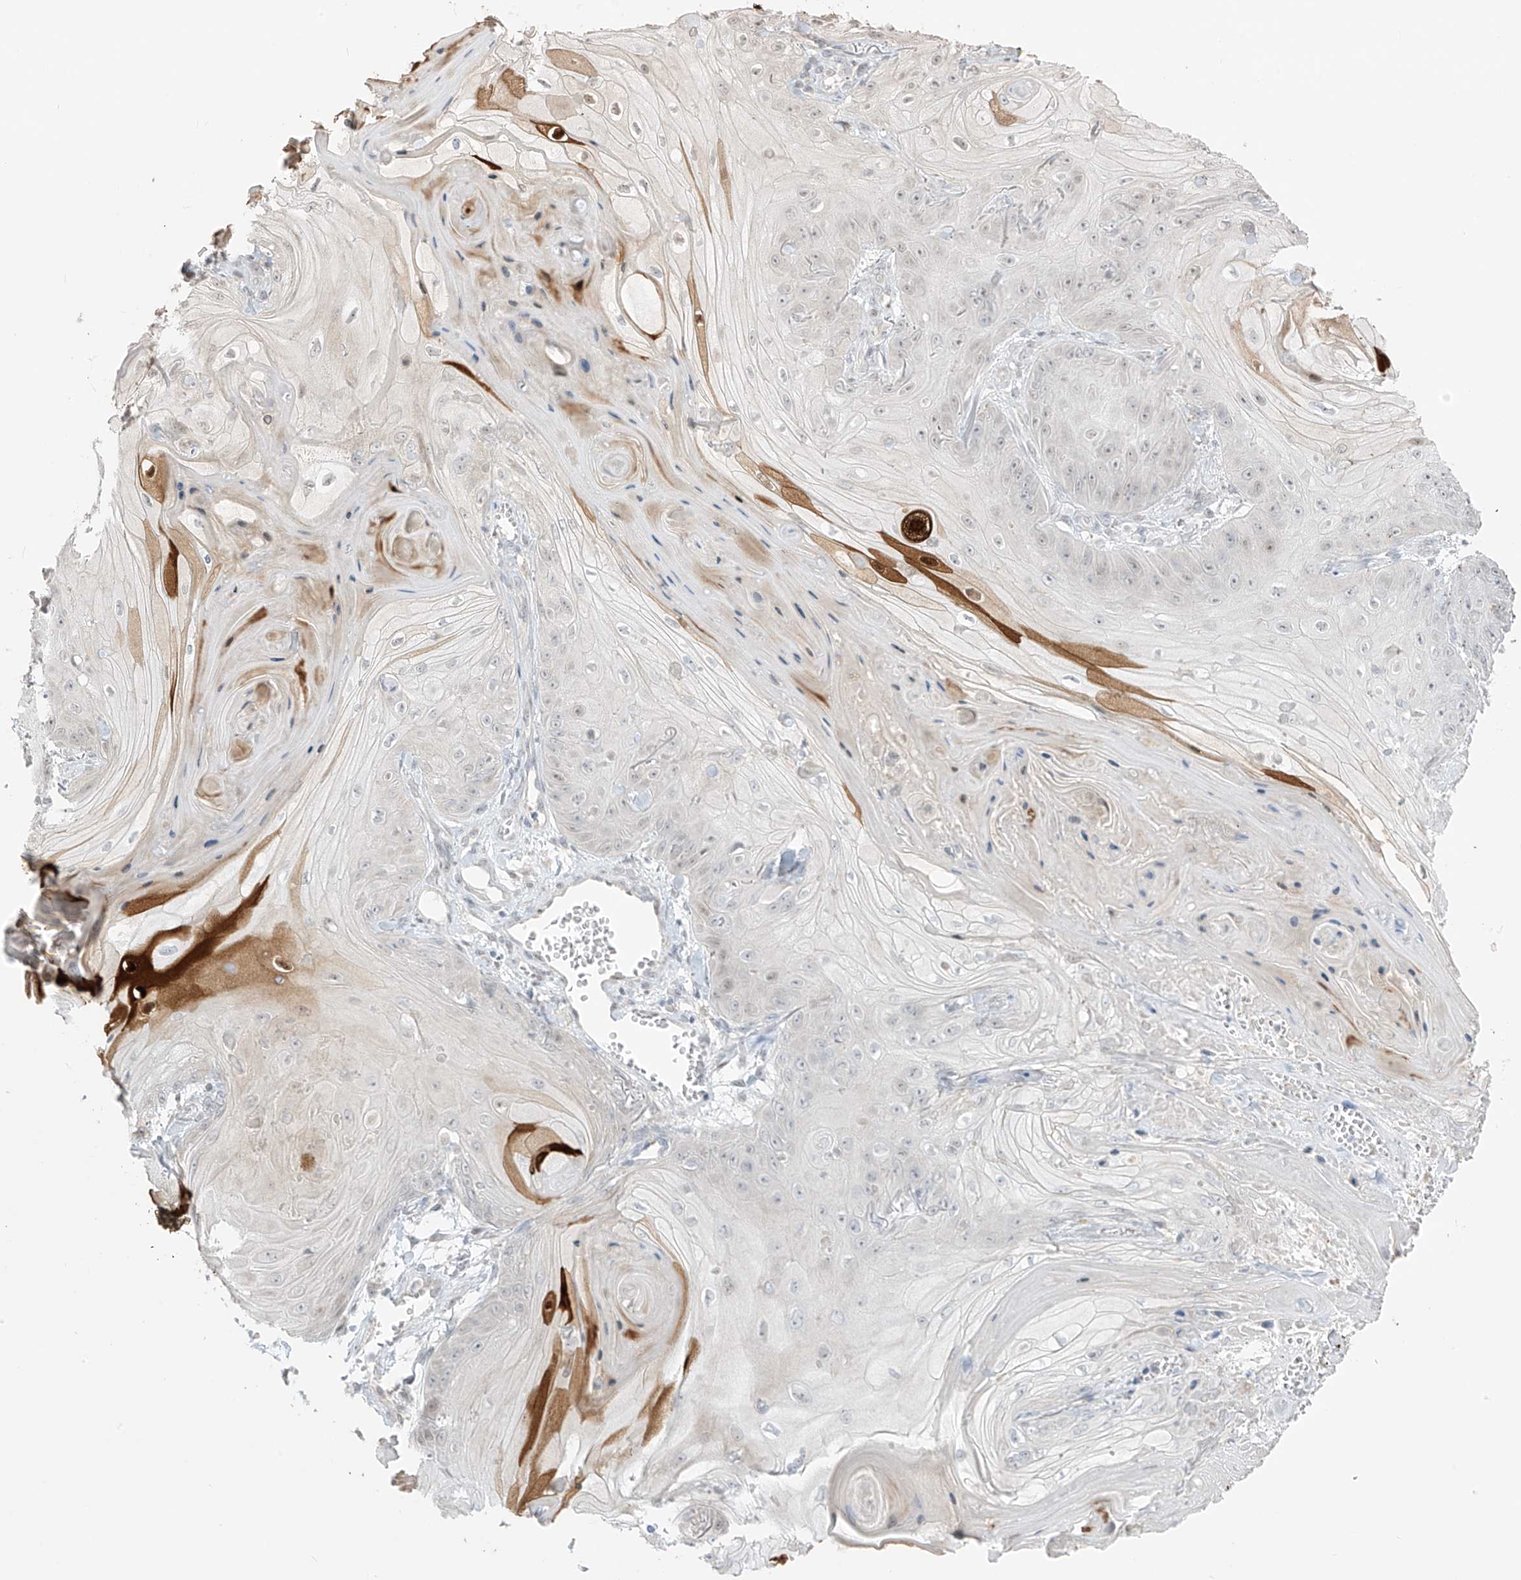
{"staining": {"intensity": "strong", "quantity": "<25%", "location": "cytoplasmic/membranous,nuclear"}, "tissue": "skin cancer", "cell_type": "Tumor cells", "image_type": "cancer", "snomed": [{"axis": "morphology", "description": "Squamous cell carcinoma, NOS"}, {"axis": "topography", "description": "Skin"}], "caption": "Human skin cancer stained with a protein marker demonstrates strong staining in tumor cells.", "gene": "ASPRV1", "patient": {"sex": "male", "age": 74}}